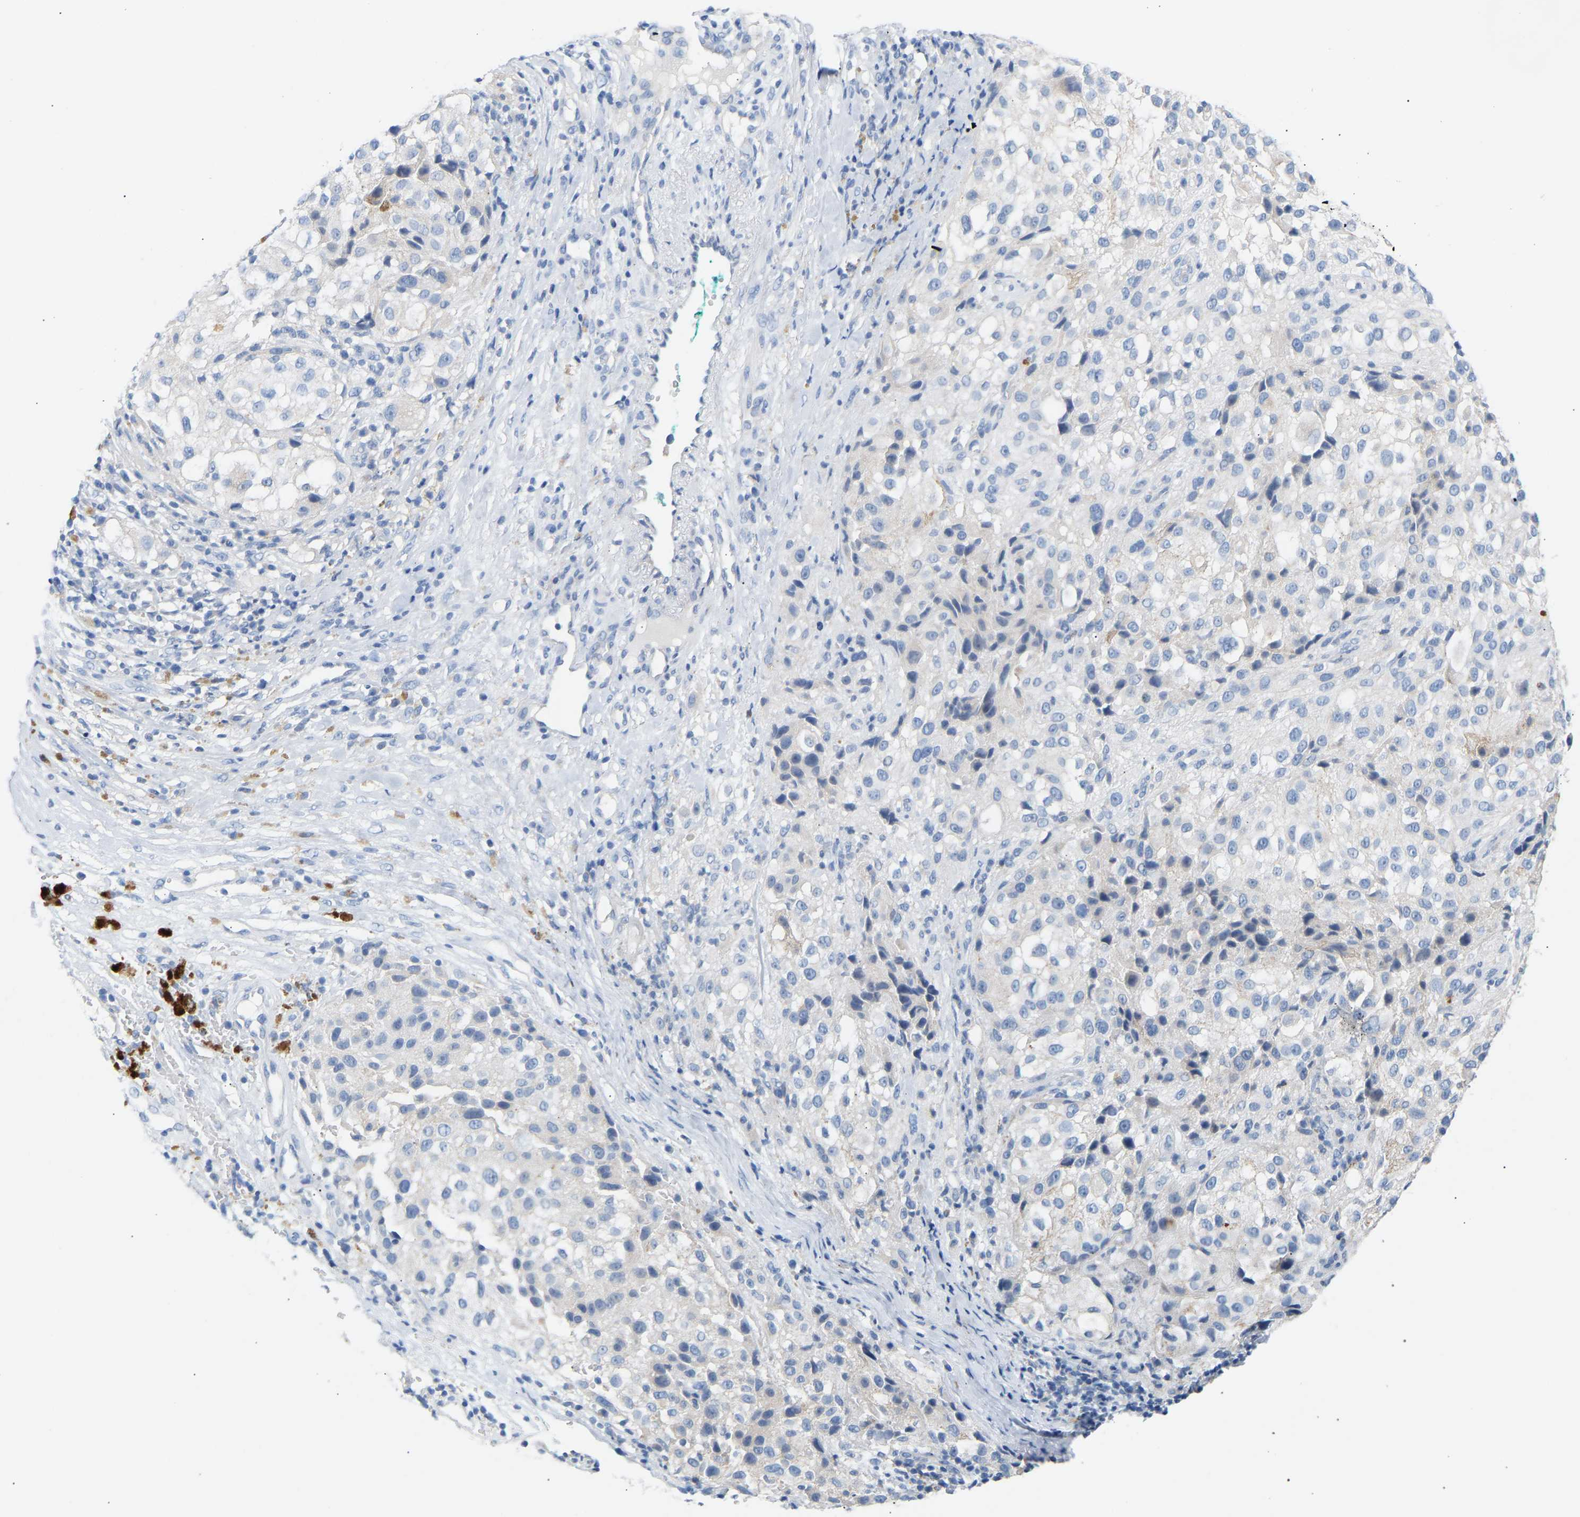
{"staining": {"intensity": "negative", "quantity": "none", "location": "none"}, "tissue": "melanoma", "cell_type": "Tumor cells", "image_type": "cancer", "snomed": [{"axis": "morphology", "description": "Necrosis, NOS"}, {"axis": "morphology", "description": "Malignant melanoma, NOS"}, {"axis": "topography", "description": "Skin"}], "caption": "This photomicrograph is of melanoma stained with immunohistochemistry (IHC) to label a protein in brown with the nuclei are counter-stained blue. There is no expression in tumor cells. Brightfield microscopy of IHC stained with DAB (brown) and hematoxylin (blue), captured at high magnification.", "gene": "PEX1", "patient": {"sex": "female", "age": 87}}